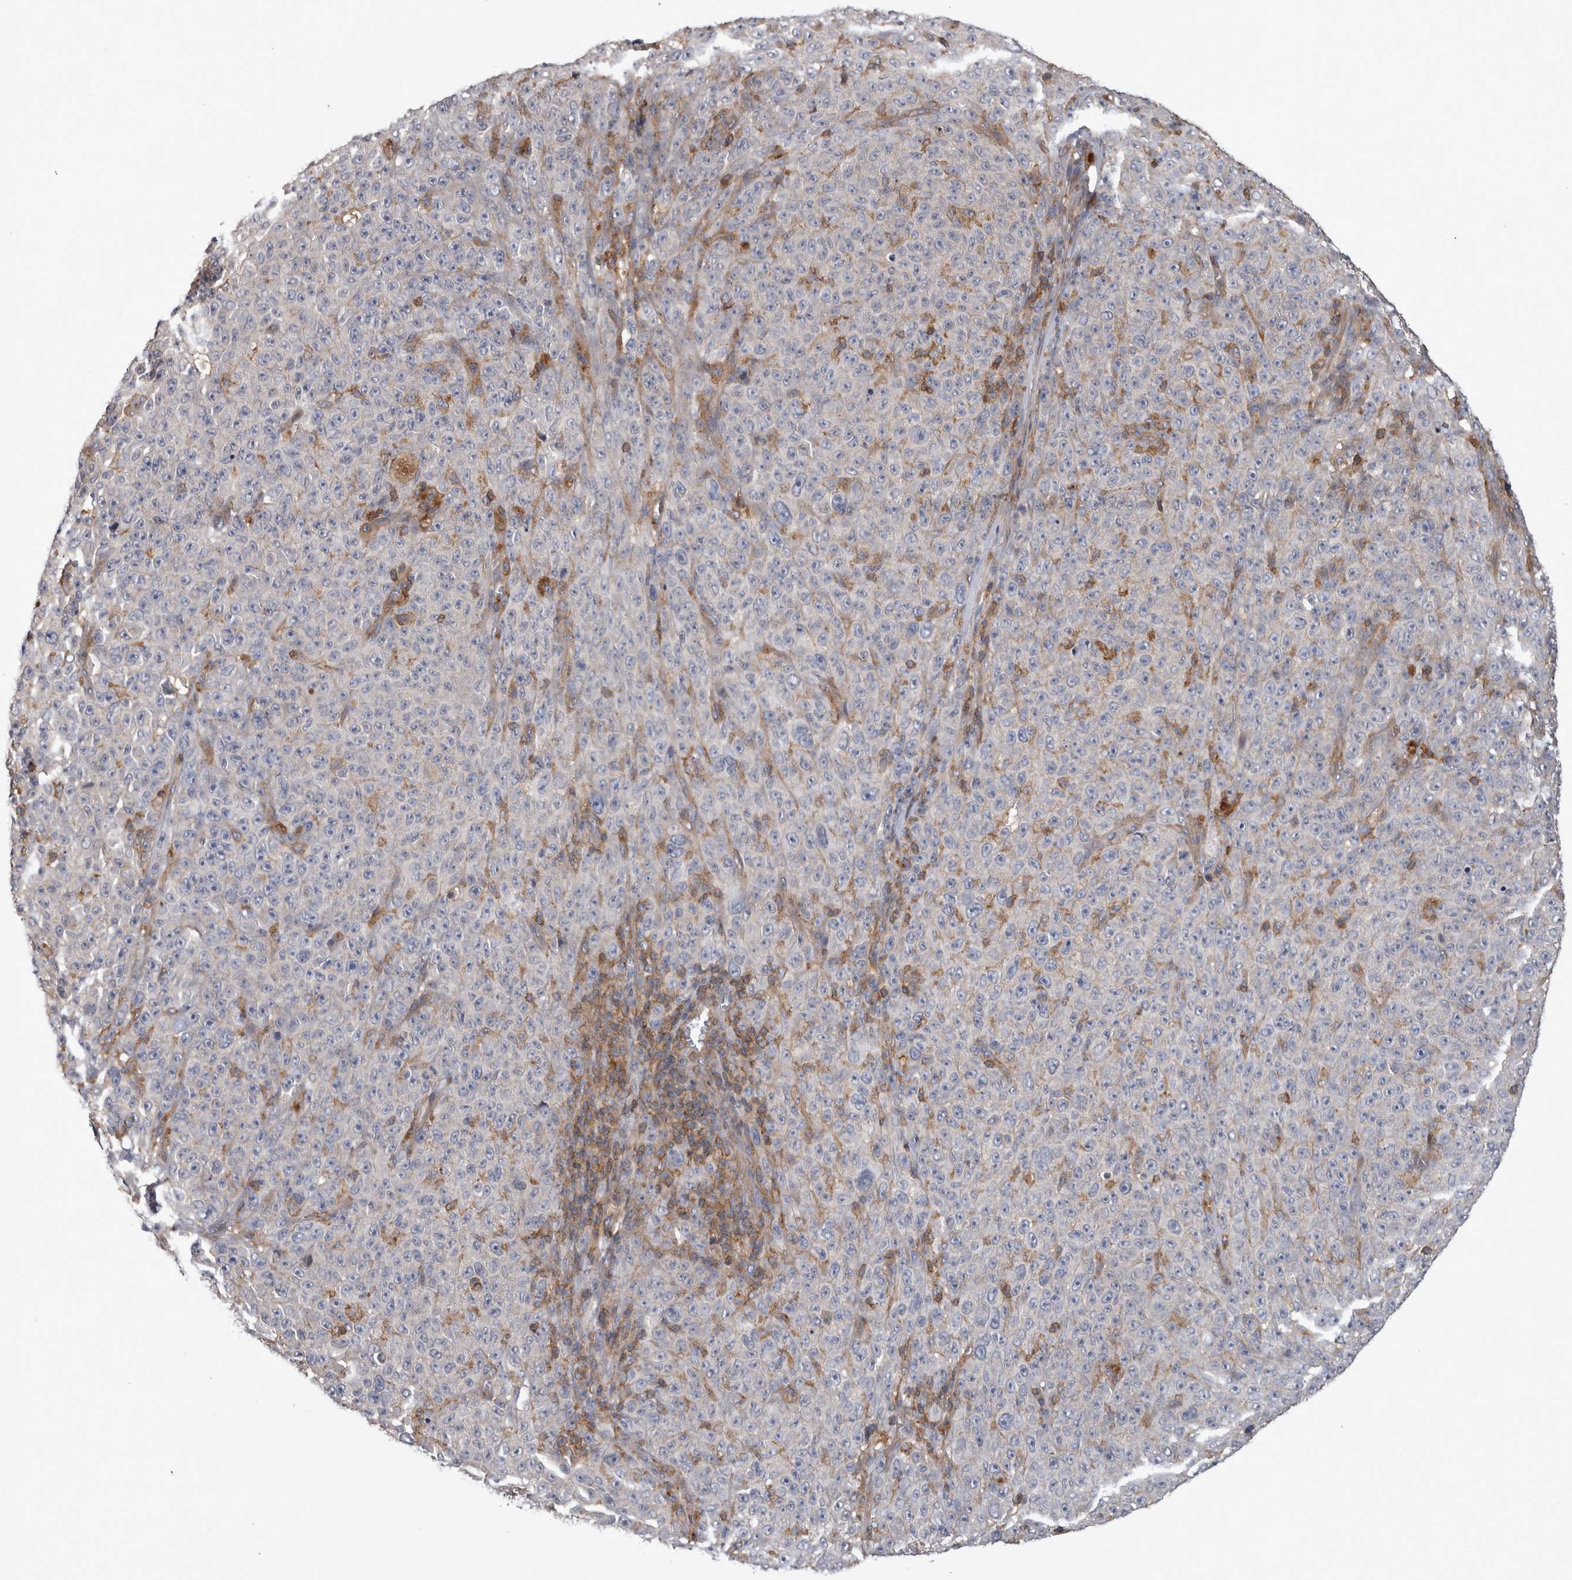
{"staining": {"intensity": "negative", "quantity": "none", "location": "none"}, "tissue": "melanoma", "cell_type": "Tumor cells", "image_type": "cancer", "snomed": [{"axis": "morphology", "description": "Malignant melanoma, NOS"}, {"axis": "topography", "description": "Skin"}], "caption": "Human malignant melanoma stained for a protein using immunohistochemistry displays no staining in tumor cells.", "gene": "SPATA48", "patient": {"sex": "female", "age": 82}}